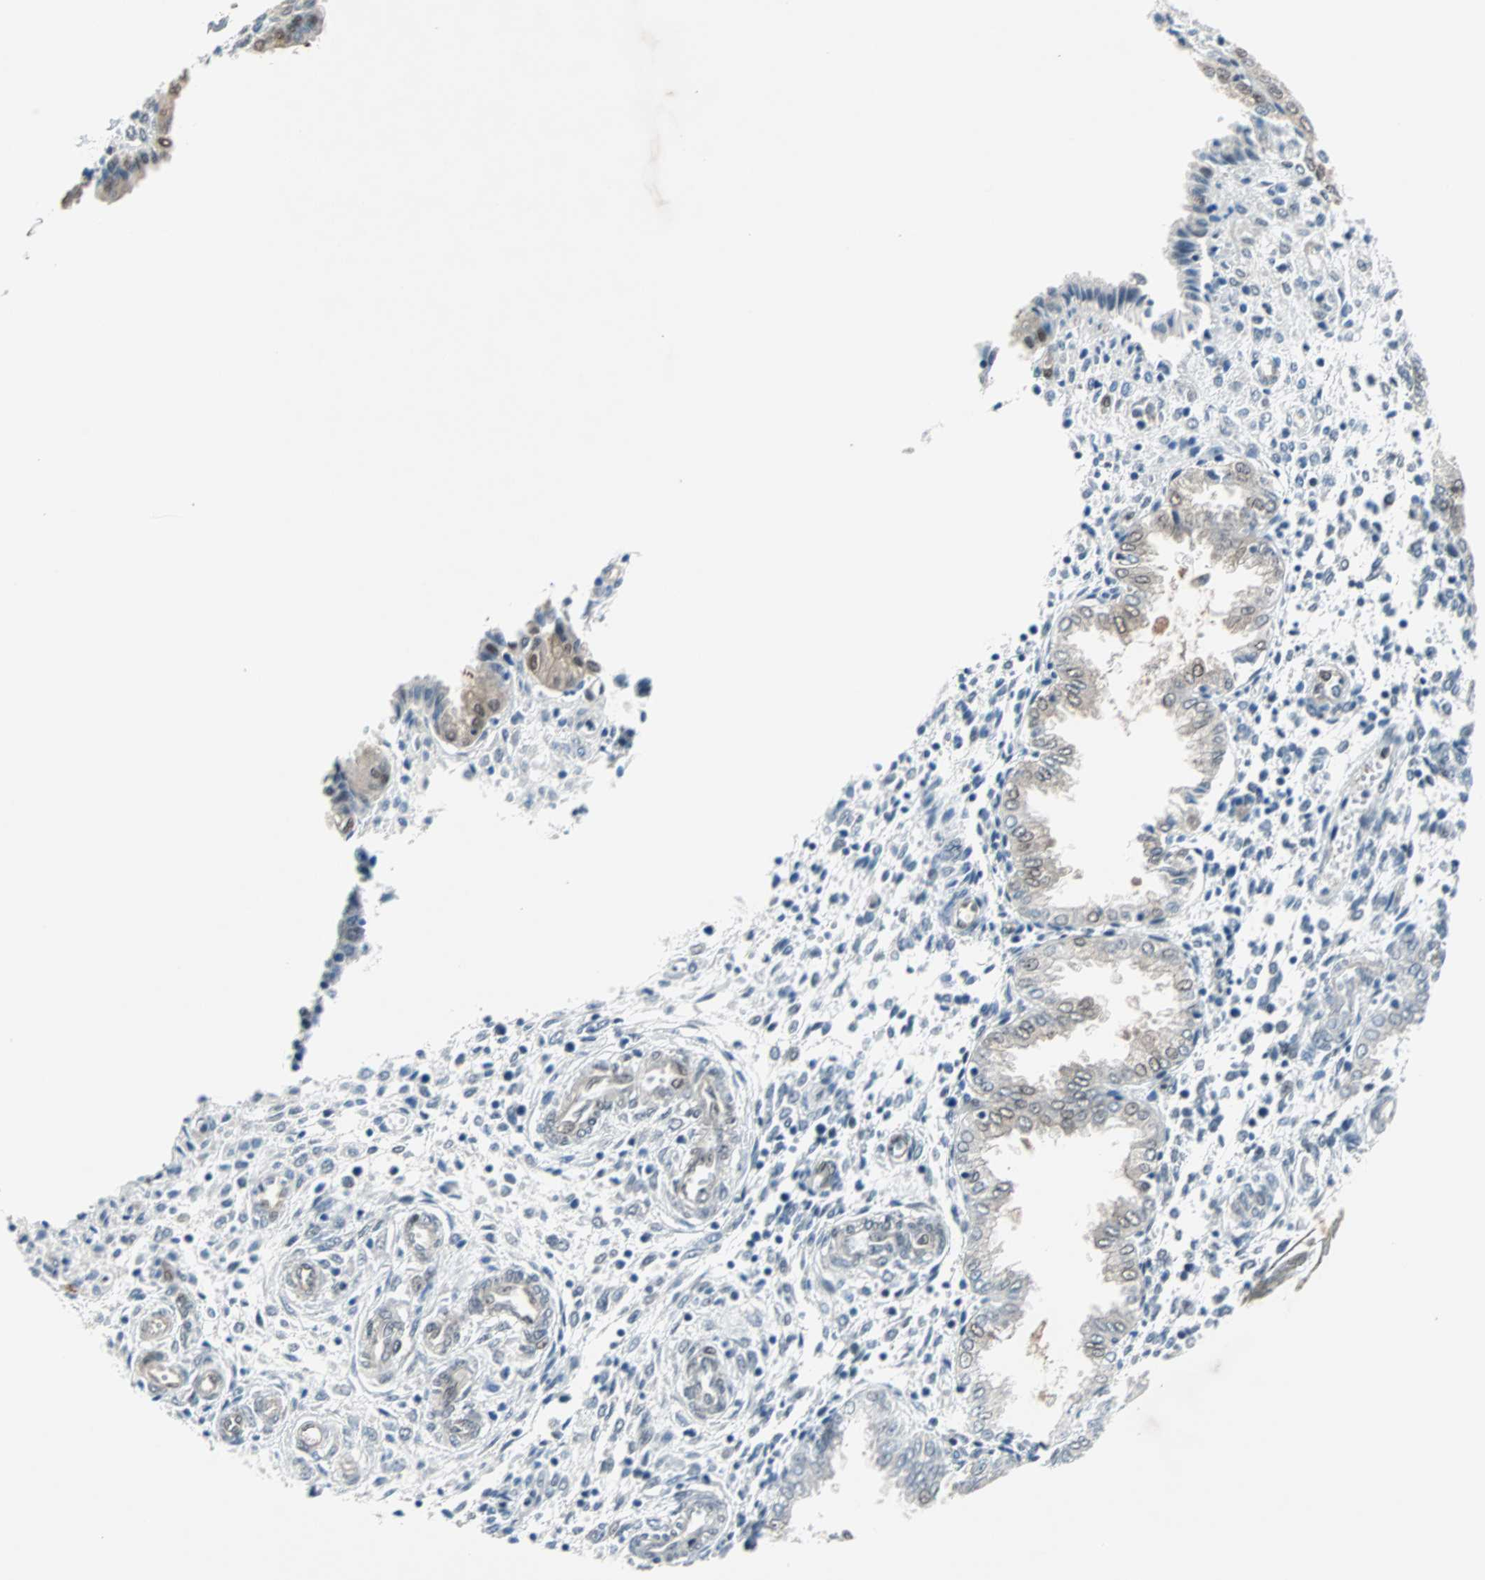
{"staining": {"intensity": "strong", "quantity": ">75%", "location": "cytoplasmic/membranous,nuclear"}, "tissue": "endometrium", "cell_type": "Cells in endometrial stroma", "image_type": "normal", "snomed": [{"axis": "morphology", "description": "Normal tissue, NOS"}, {"axis": "topography", "description": "Endometrium"}], "caption": "DAB (3,3'-diaminobenzidine) immunohistochemical staining of benign human endometrium demonstrates strong cytoplasmic/membranous,nuclear protein positivity in approximately >75% of cells in endometrial stroma. The protein is stained brown, and the nuclei are stained in blue (DAB IHC with brightfield microscopy, high magnification).", "gene": "WWTR1", "patient": {"sex": "female", "age": 33}}